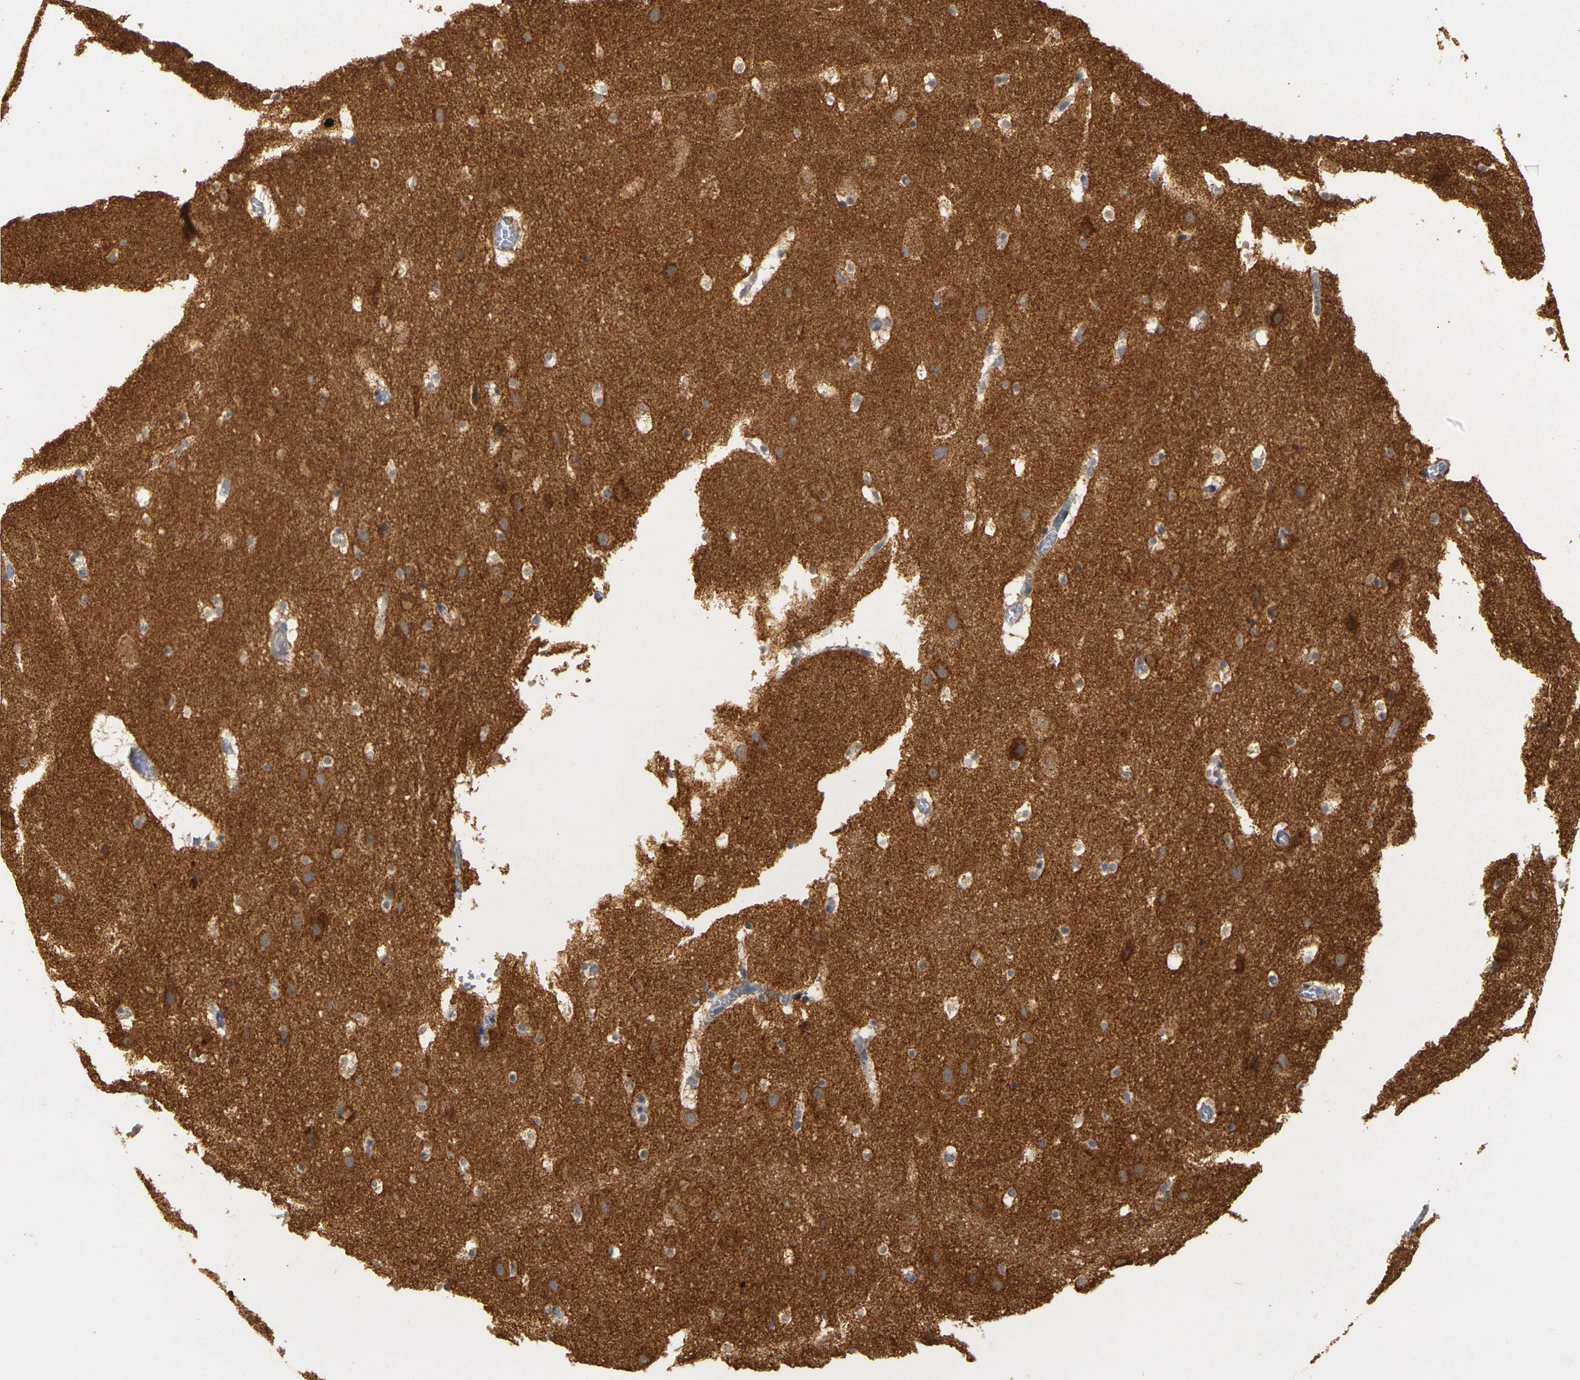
{"staining": {"intensity": "moderate", "quantity": "<25%", "location": "cytoplasmic/membranous"}, "tissue": "hippocampus", "cell_type": "Glial cells", "image_type": "normal", "snomed": [{"axis": "morphology", "description": "Normal tissue, NOS"}, {"axis": "topography", "description": "Hippocampus"}], "caption": "The histopathology image displays staining of benign hippocampus, revealing moderate cytoplasmic/membranous protein positivity (brown color) within glial cells.", "gene": "GDAP1", "patient": {"sex": "male", "age": 45}}